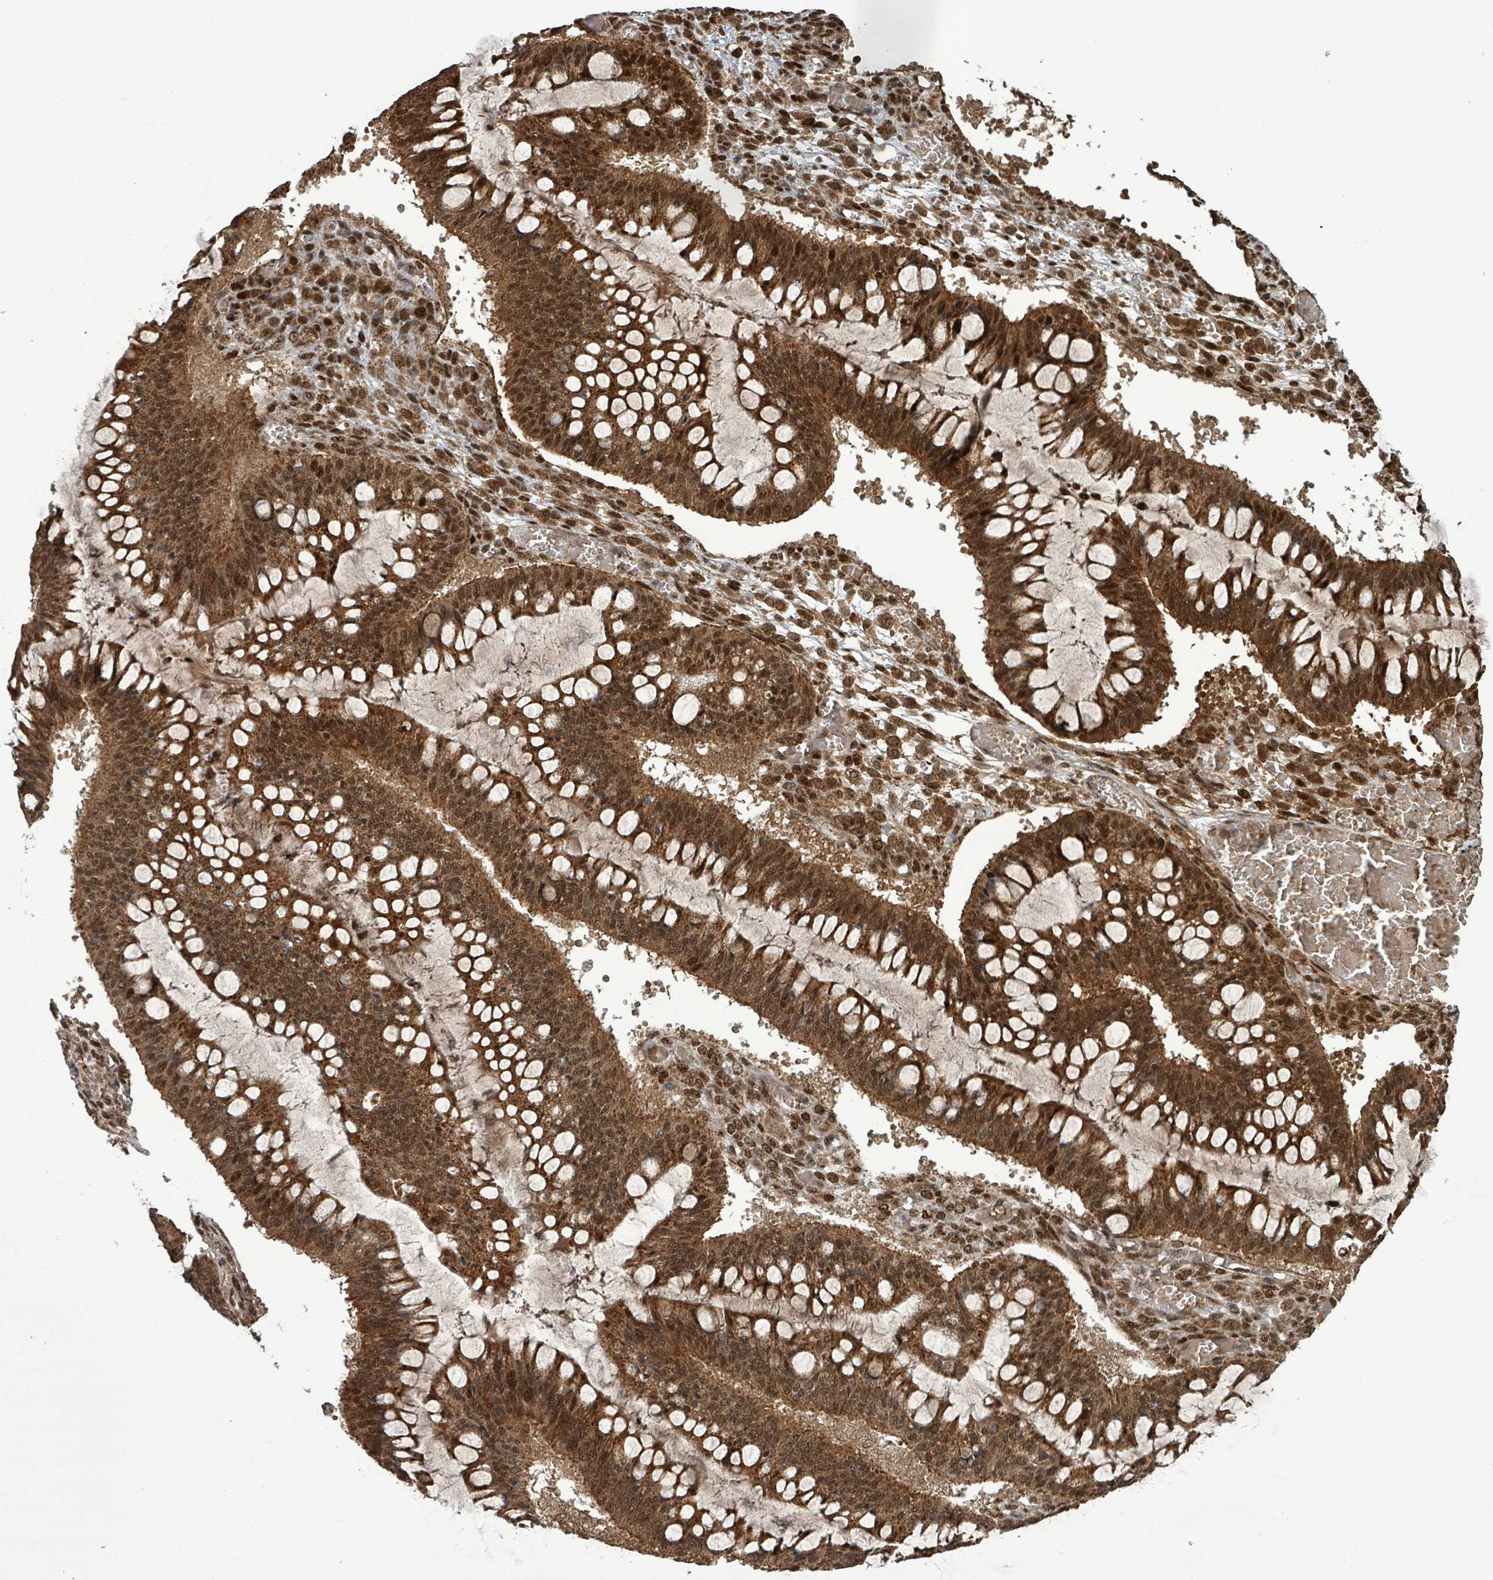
{"staining": {"intensity": "strong", "quantity": ">75%", "location": "cytoplasmic/membranous,nuclear"}, "tissue": "ovarian cancer", "cell_type": "Tumor cells", "image_type": "cancer", "snomed": [{"axis": "morphology", "description": "Cystadenocarcinoma, mucinous, NOS"}, {"axis": "topography", "description": "Ovary"}], "caption": "A high amount of strong cytoplasmic/membranous and nuclear staining is identified in about >75% of tumor cells in mucinous cystadenocarcinoma (ovarian) tissue.", "gene": "PATZ1", "patient": {"sex": "female", "age": 73}}